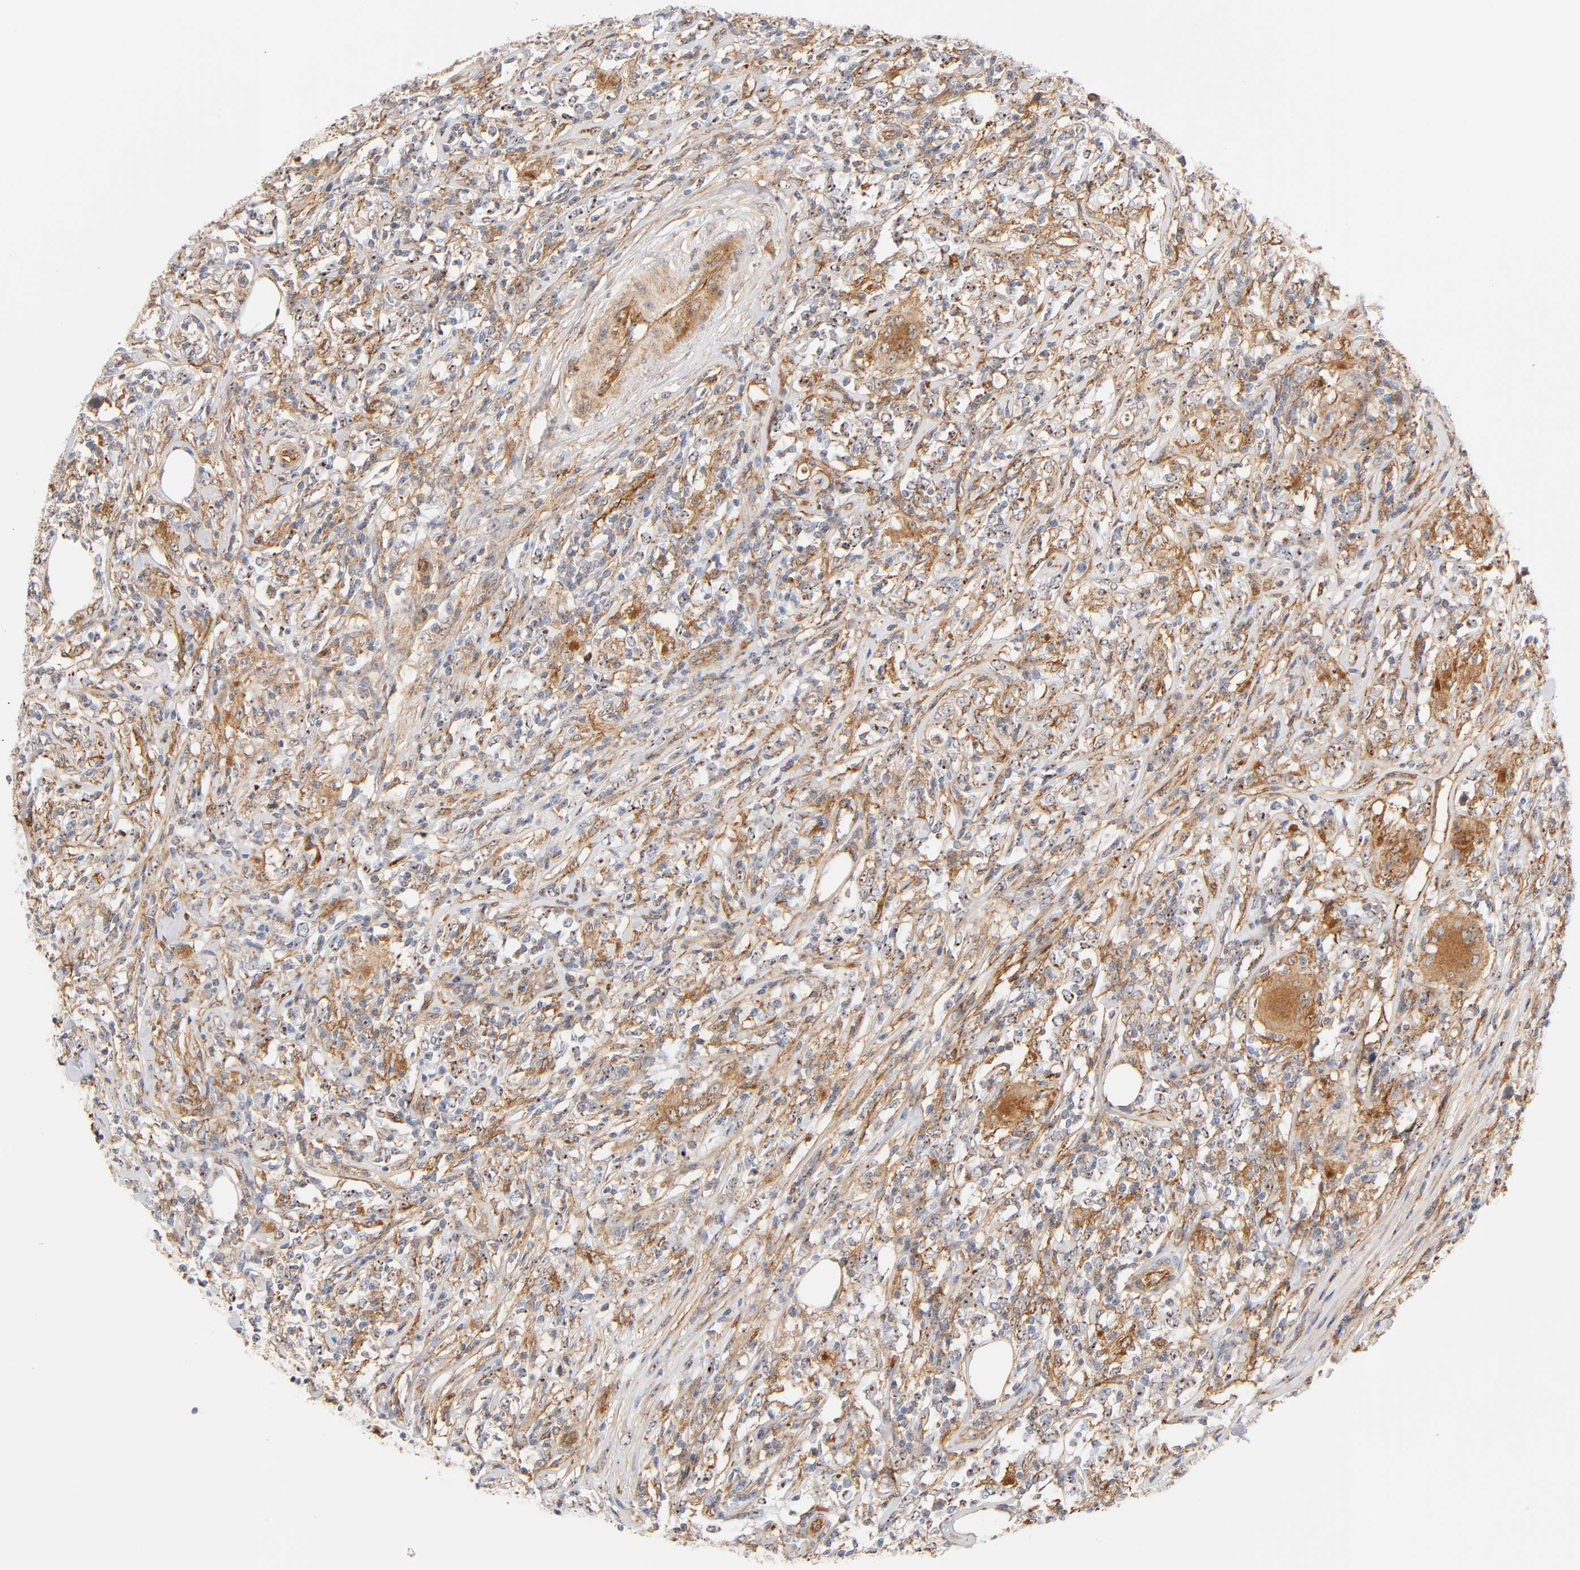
{"staining": {"intensity": "moderate", "quantity": ">75%", "location": "cytoplasmic/membranous,nuclear"}, "tissue": "lymphoma", "cell_type": "Tumor cells", "image_type": "cancer", "snomed": [{"axis": "morphology", "description": "Malignant lymphoma, non-Hodgkin's type, High grade"}, {"axis": "topography", "description": "Lymph node"}], "caption": "Moderate cytoplasmic/membranous and nuclear protein positivity is appreciated in about >75% of tumor cells in high-grade malignant lymphoma, non-Hodgkin's type. The staining was performed using DAB (3,3'-diaminobenzidine), with brown indicating positive protein expression. Nuclei are stained blue with hematoxylin.", "gene": "PLD1", "patient": {"sex": "female", "age": 84}}